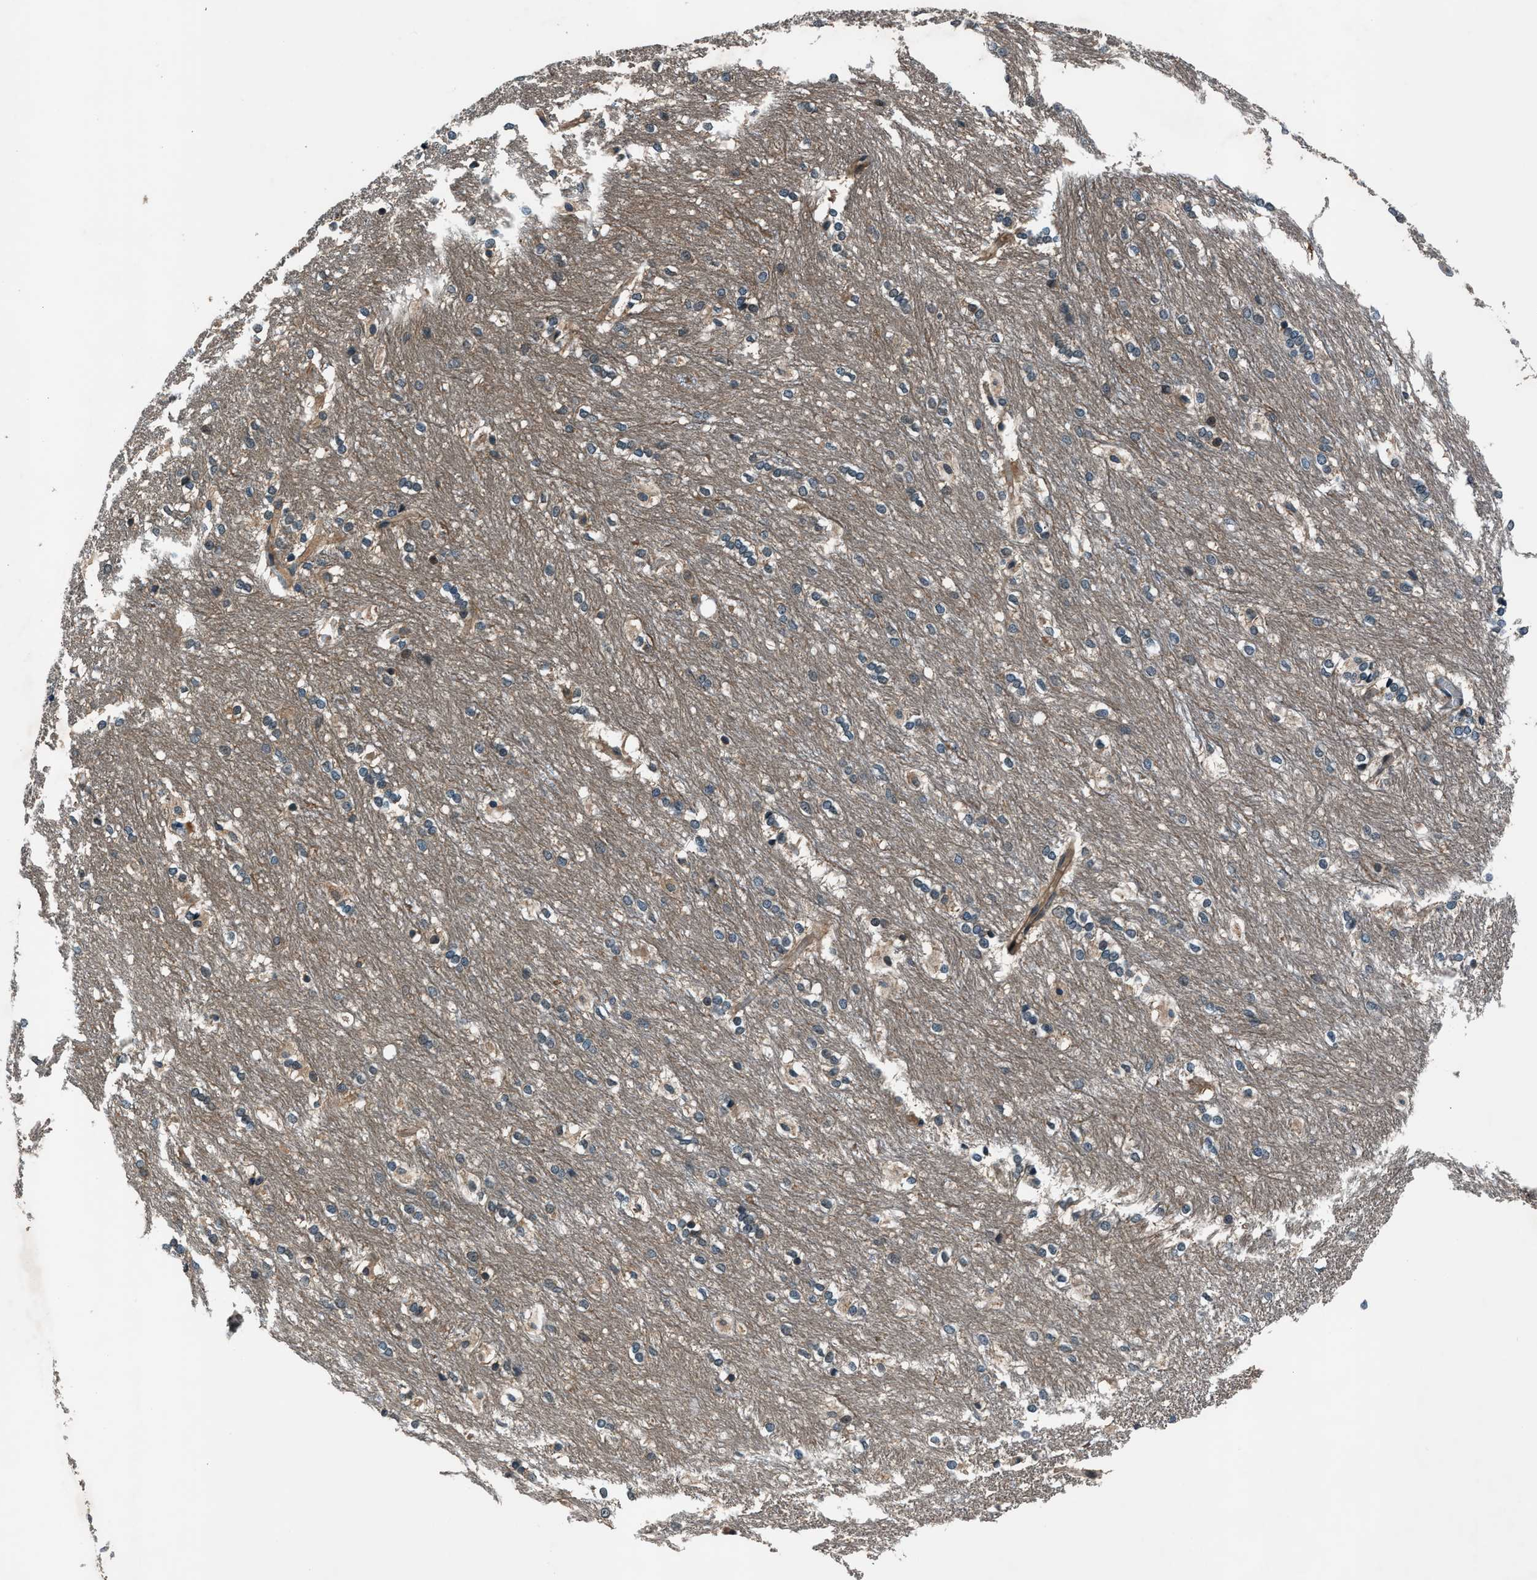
{"staining": {"intensity": "strong", "quantity": "<25%", "location": "cytoplasmic/membranous,nuclear"}, "tissue": "caudate", "cell_type": "Glial cells", "image_type": "normal", "snomed": [{"axis": "morphology", "description": "Normal tissue, NOS"}, {"axis": "topography", "description": "Lateral ventricle wall"}], "caption": "Protein staining displays strong cytoplasmic/membranous,nuclear staining in approximately <25% of glial cells in unremarkable caudate.", "gene": "ARHGEF11", "patient": {"sex": "female", "age": 19}}